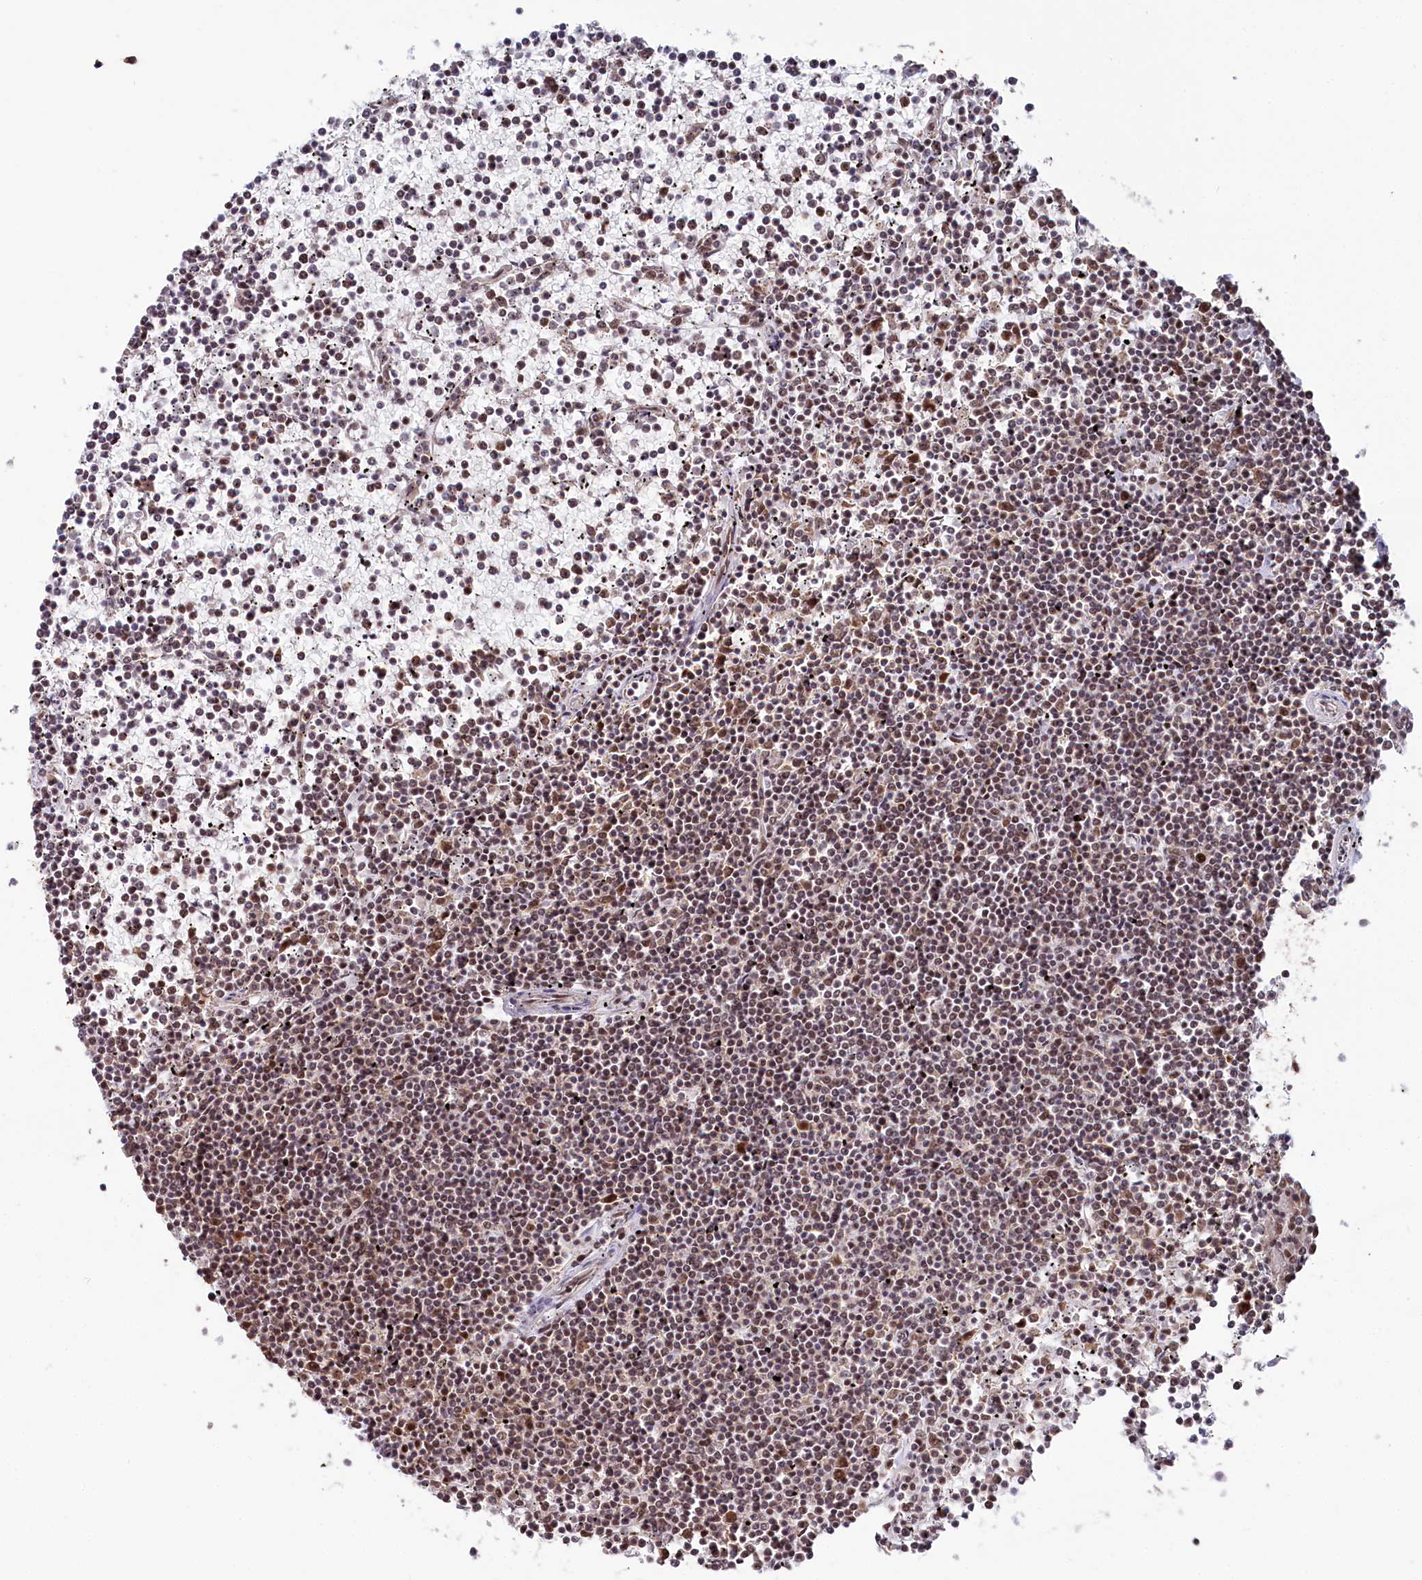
{"staining": {"intensity": "moderate", "quantity": ">75%", "location": "nuclear"}, "tissue": "lymphoma", "cell_type": "Tumor cells", "image_type": "cancer", "snomed": [{"axis": "morphology", "description": "Malignant lymphoma, non-Hodgkin's type, Low grade"}, {"axis": "topography", "description": "Spleen"}], "caption": "DAB (3,3'-diaminobenzidine) immunohistochemical staining of low-grade malignant lymphoma, non-Hodgkin's type exhibits moderate nuclear protein positivity in about >75% of tumor cells.", "gene": "POLR2H", "patient": {"sex": "female", "age": 19}}